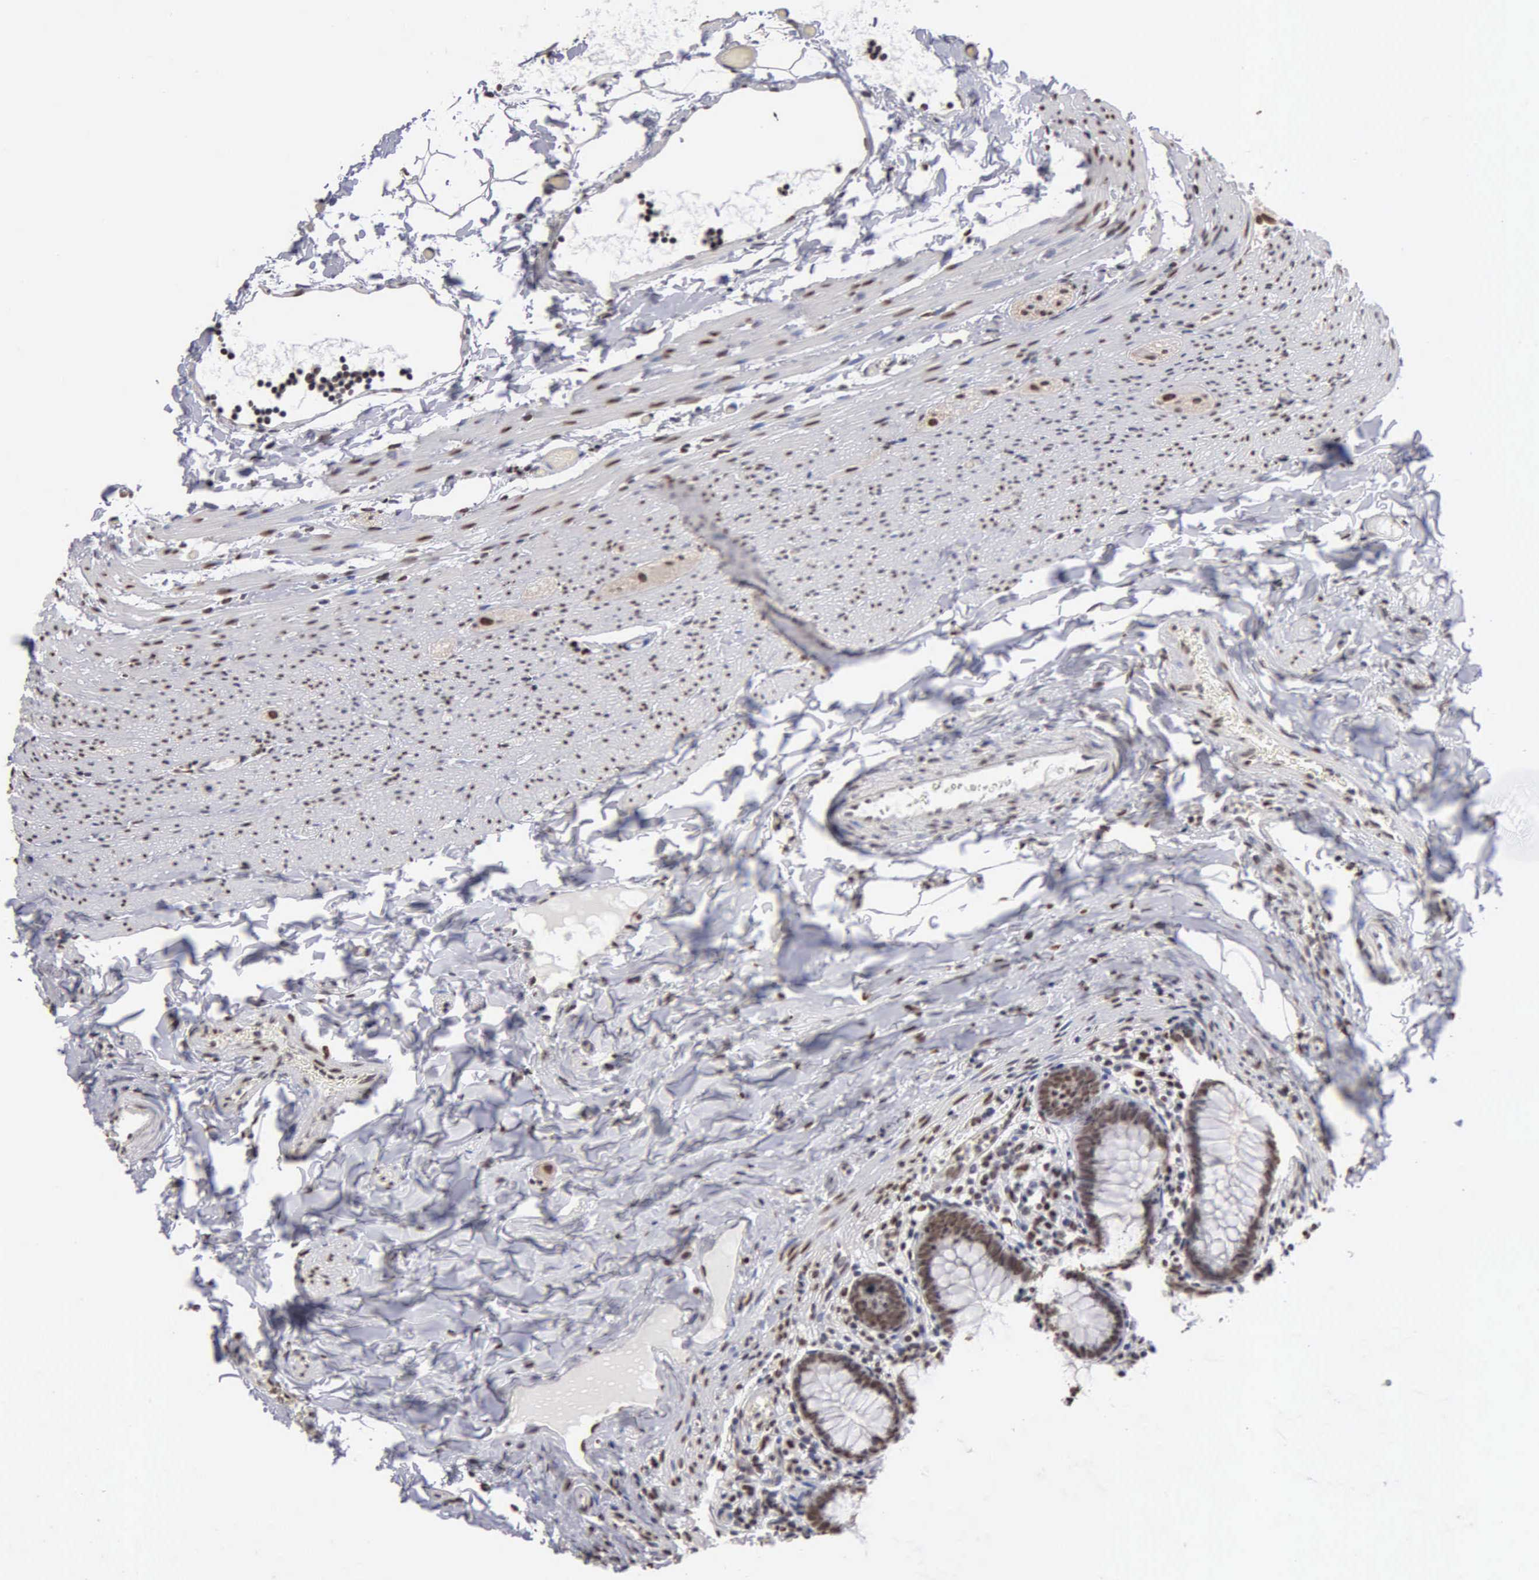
{"staining": {"intensity": "strong", "quantity": ">75%", "location": "nuclear"}, "tissue": "appendix", "cell_type": "Glandular cells", "image_type": "normal", "snomed": [{"axis": "morphology", "description": "Normal tissue, NOS"}, {"axis": "topography", "description": "Appendix"}], "caption": "Immunohistochemical staining of normal appendix exhibits strong nuclear protein expression in approximately >75% of glandular cells.", "gene": "CCNG1", "patient": {"sex": "male", "age": 7}}